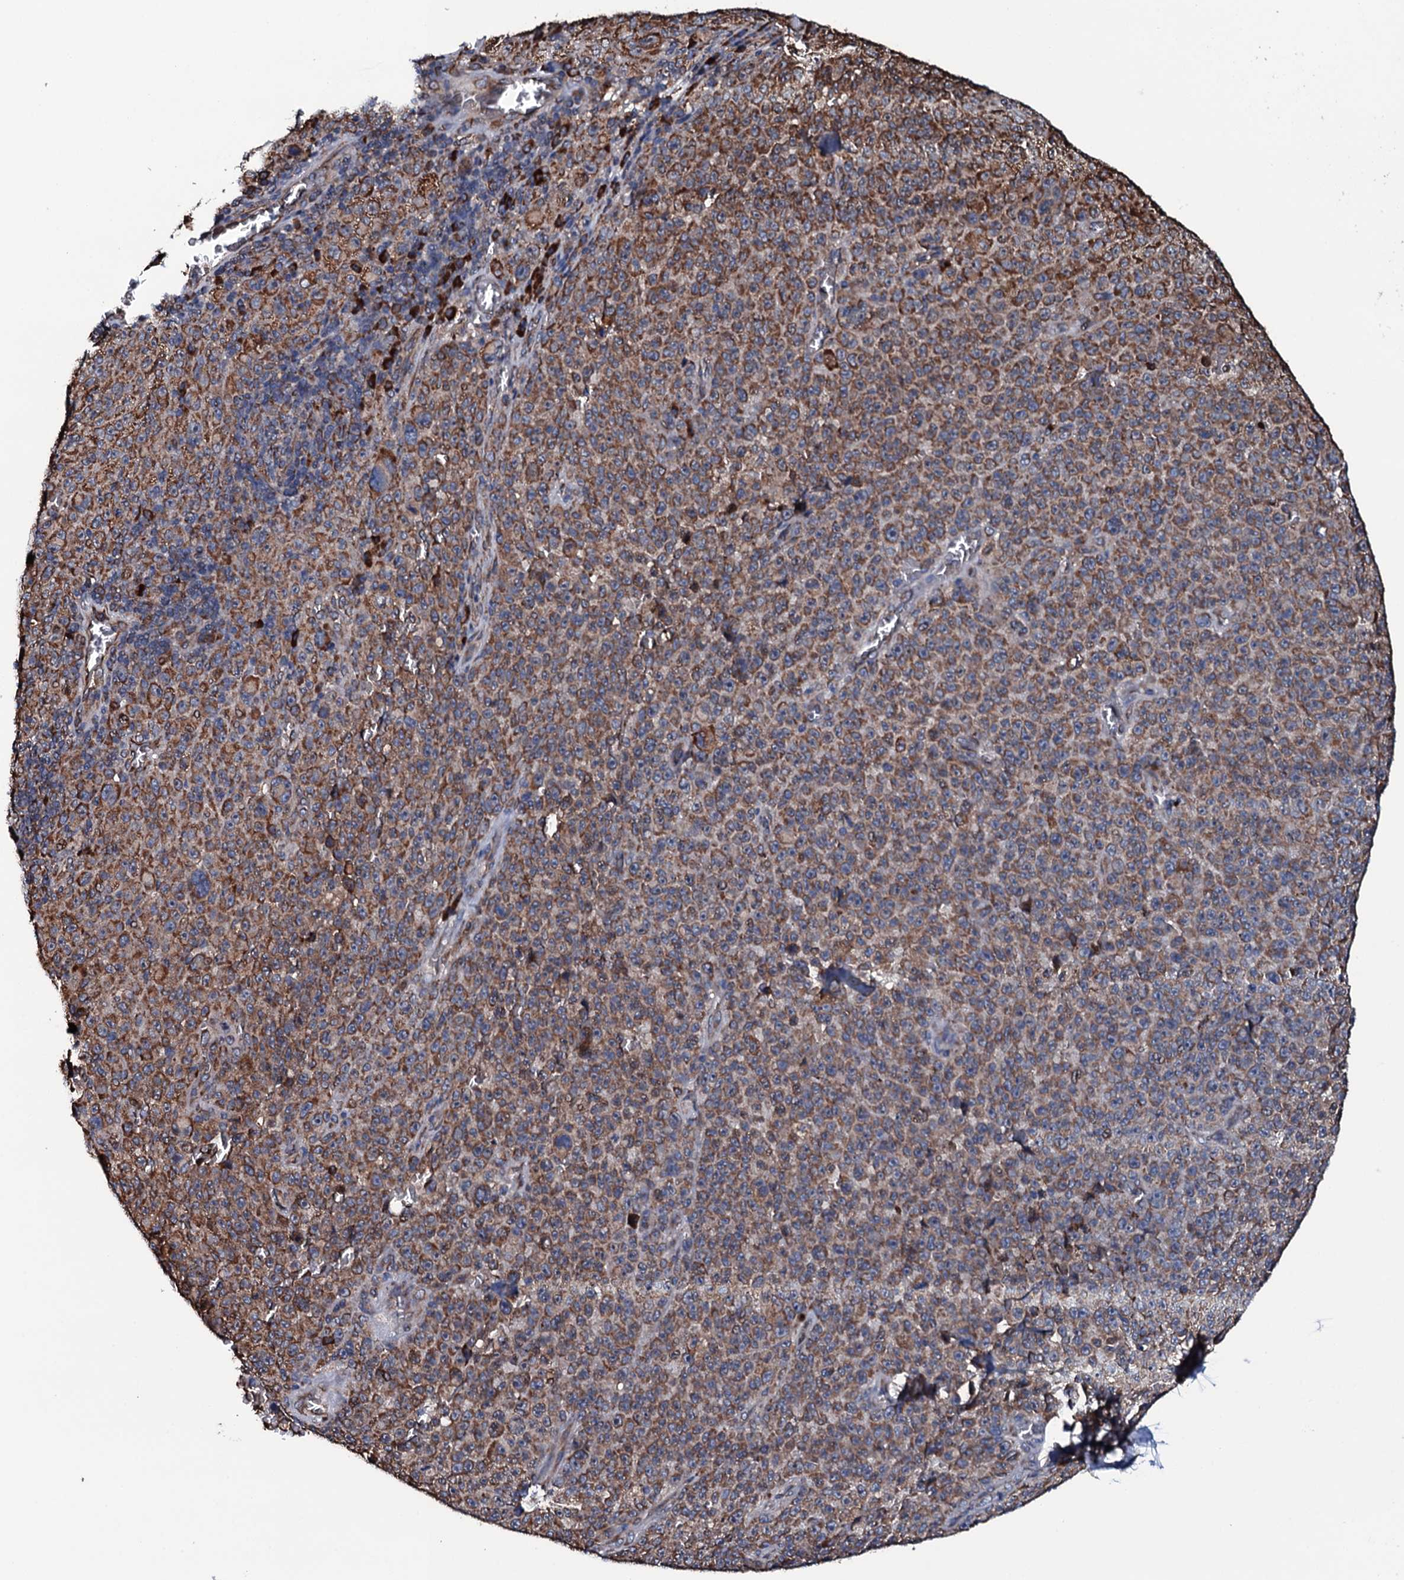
{"staining": {"intensity": "strong", "quantity": ">75%", "location": "cytoplasmic/membranous"}, "tissue": "melanoma", "cell_type": "Tumor cells", "image_type": "cancer", "snomed": [{"axis": "morphology", "description": "Malignant melanoma, NOS"}, {"axis": "topography", "description": "Skin"}], "caption": "Protein analysis of melanoma tissue demonstrates strong cytoplasmic/membranous staining in about >75% of tumor cells.", "gene": "RAB12", "patient": {"sex": "female", "age": 82}}